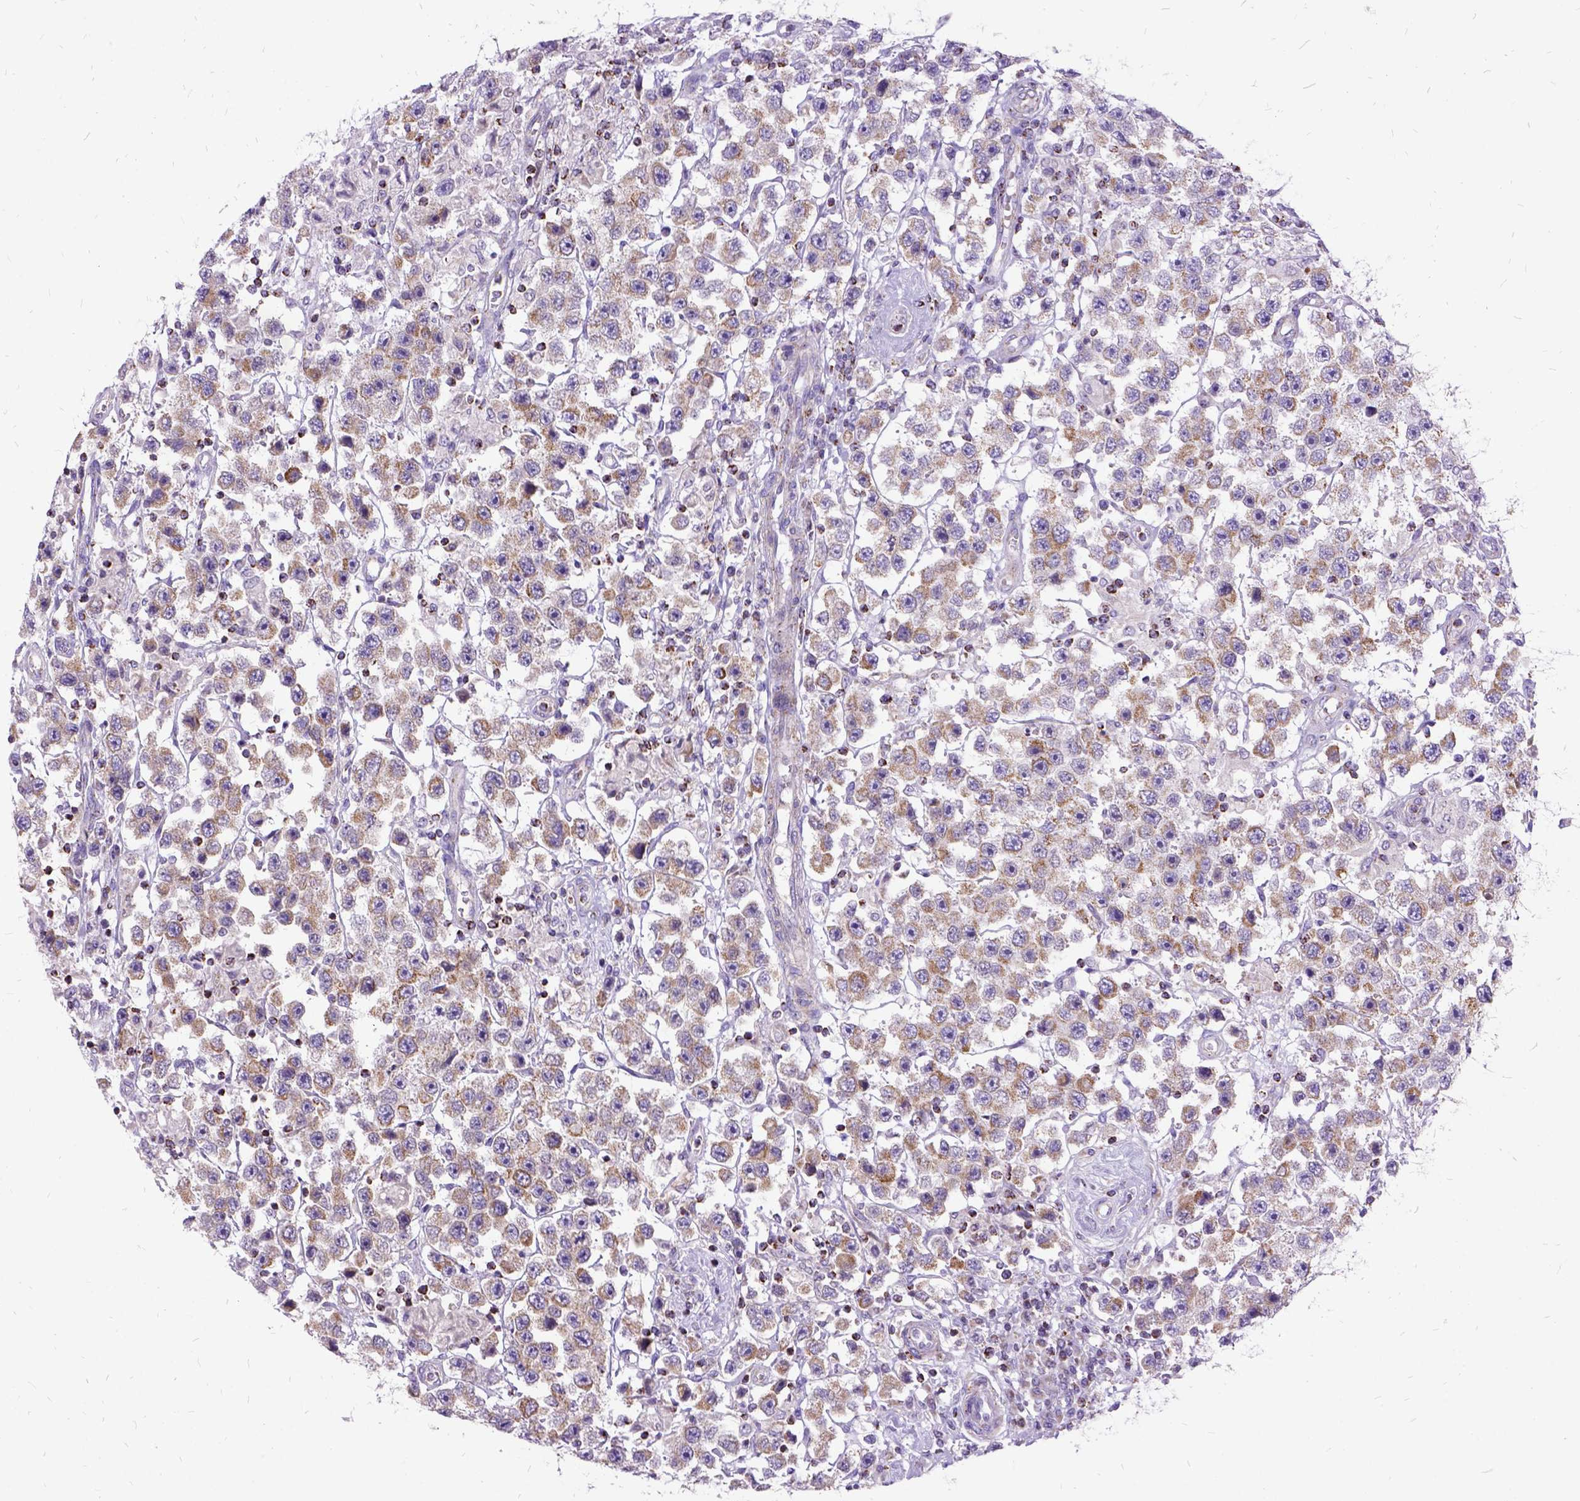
{"staining": {"intensity": "moderate", "quantity": "25%-75%", "location": "cytoplasmic/membranous"}, "tissue": "testis cancer", "cell_type": "Tumor cells", "image_type": "cancer", "snomed": [{"axis": "morphology", "description": "Seminoma, NOS"}, {"axis": "topography", "description": "Testis"}], "caption": "IHC (DAB (3,3'-diaminobenzidine)) staining of testis cancer displays moderate cytoplasmic/membranous protein staining in about 25%-75% of tumor cells.", "gene": "OXCT1", "patient": {"sex": "male", "age": 45}}